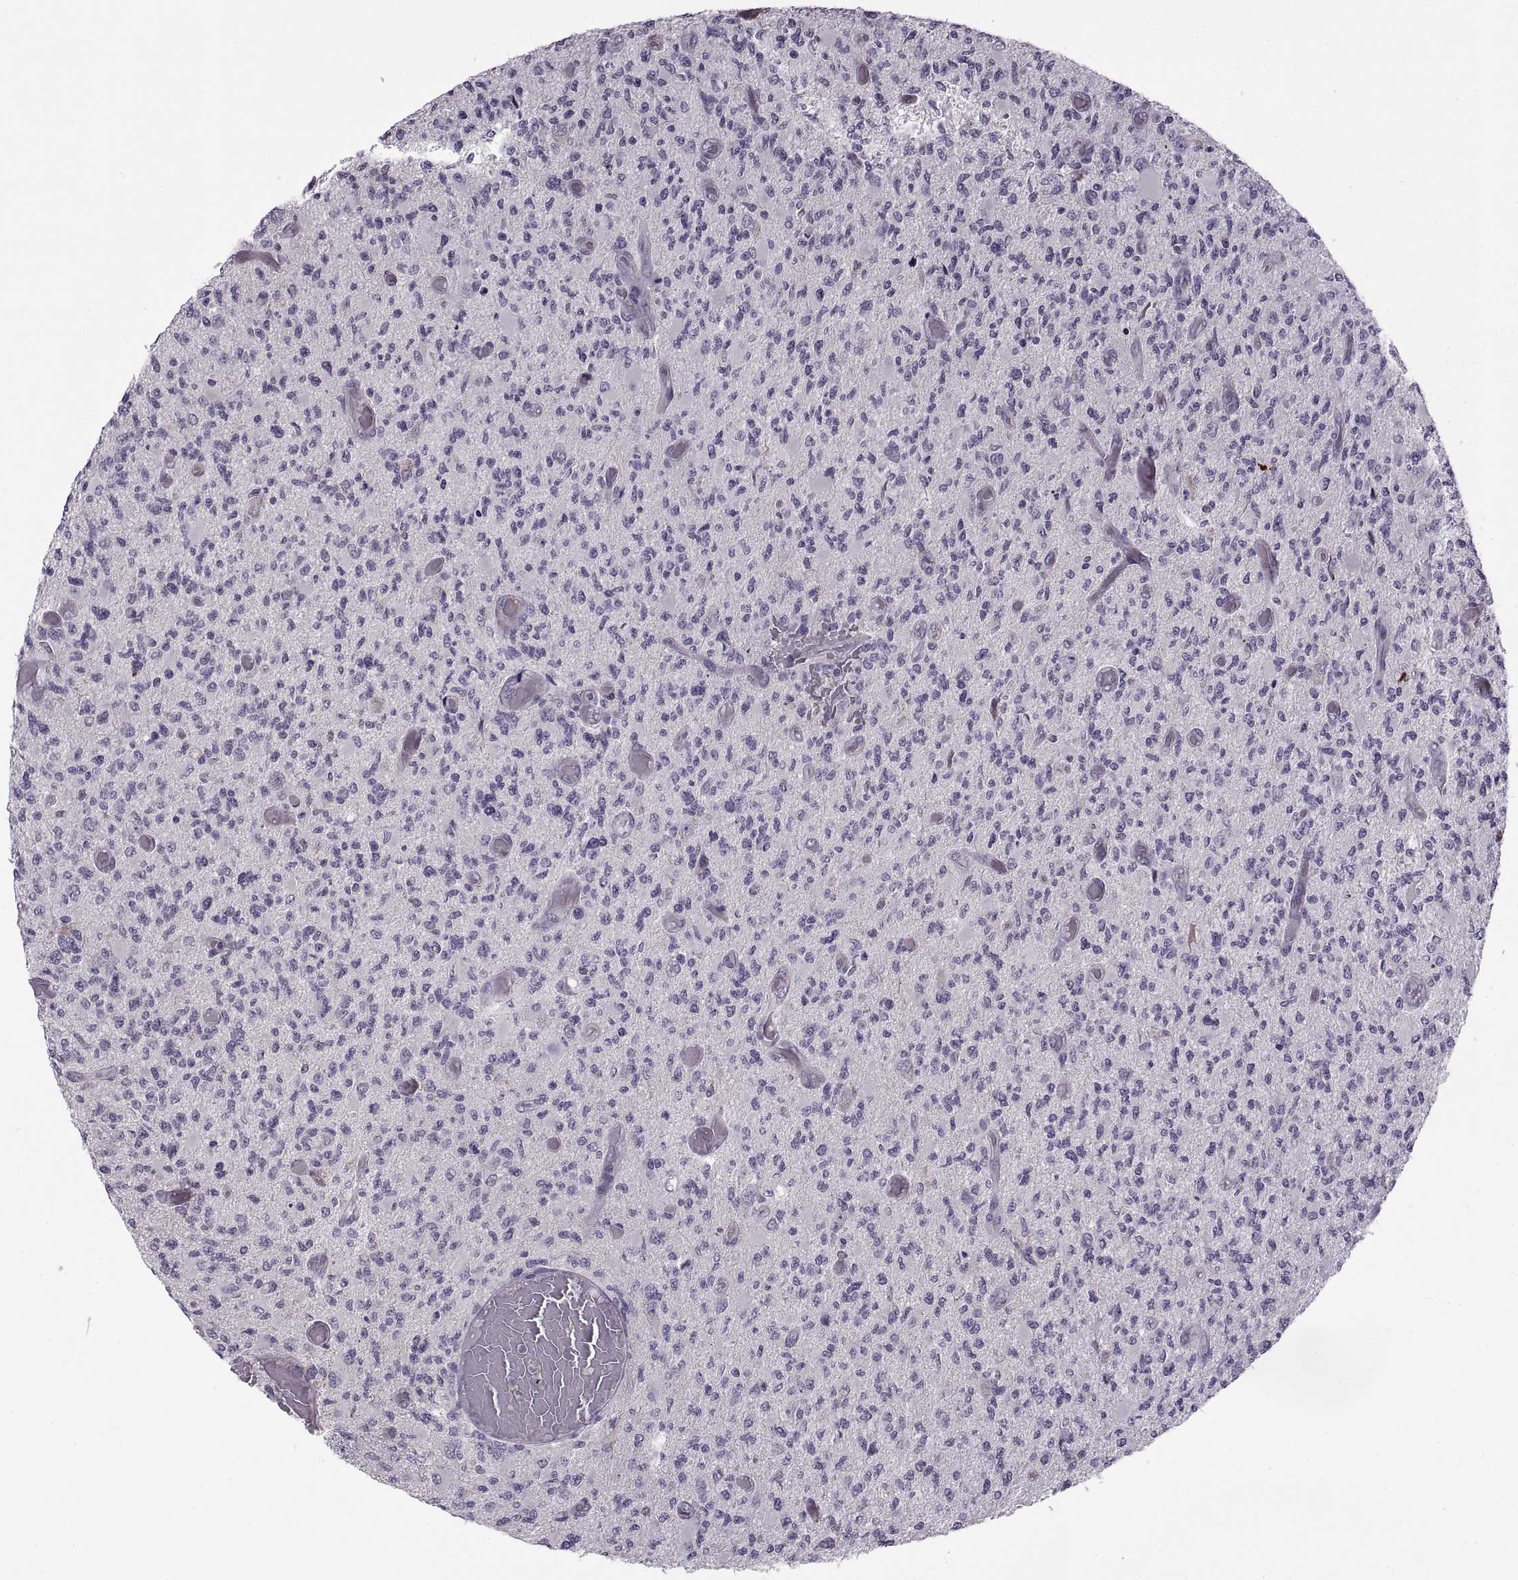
{"staining": {"intensity": "negative", "quantity": "none", "location": "none"}, "tissue": "glioma", "cell_type": "Tumor cells", "image_type": "cancer", "snomed": [{"axis": "morphology", "description": "Glioma, malignant, High grade"}, {"axis": "topography", "description": "Brain"}], "caption": "The histopathology image demonstrates no staining of tumor cells in glioma.", "gene": "H2AP", "patient": {"sex": "female", "age": 63}}